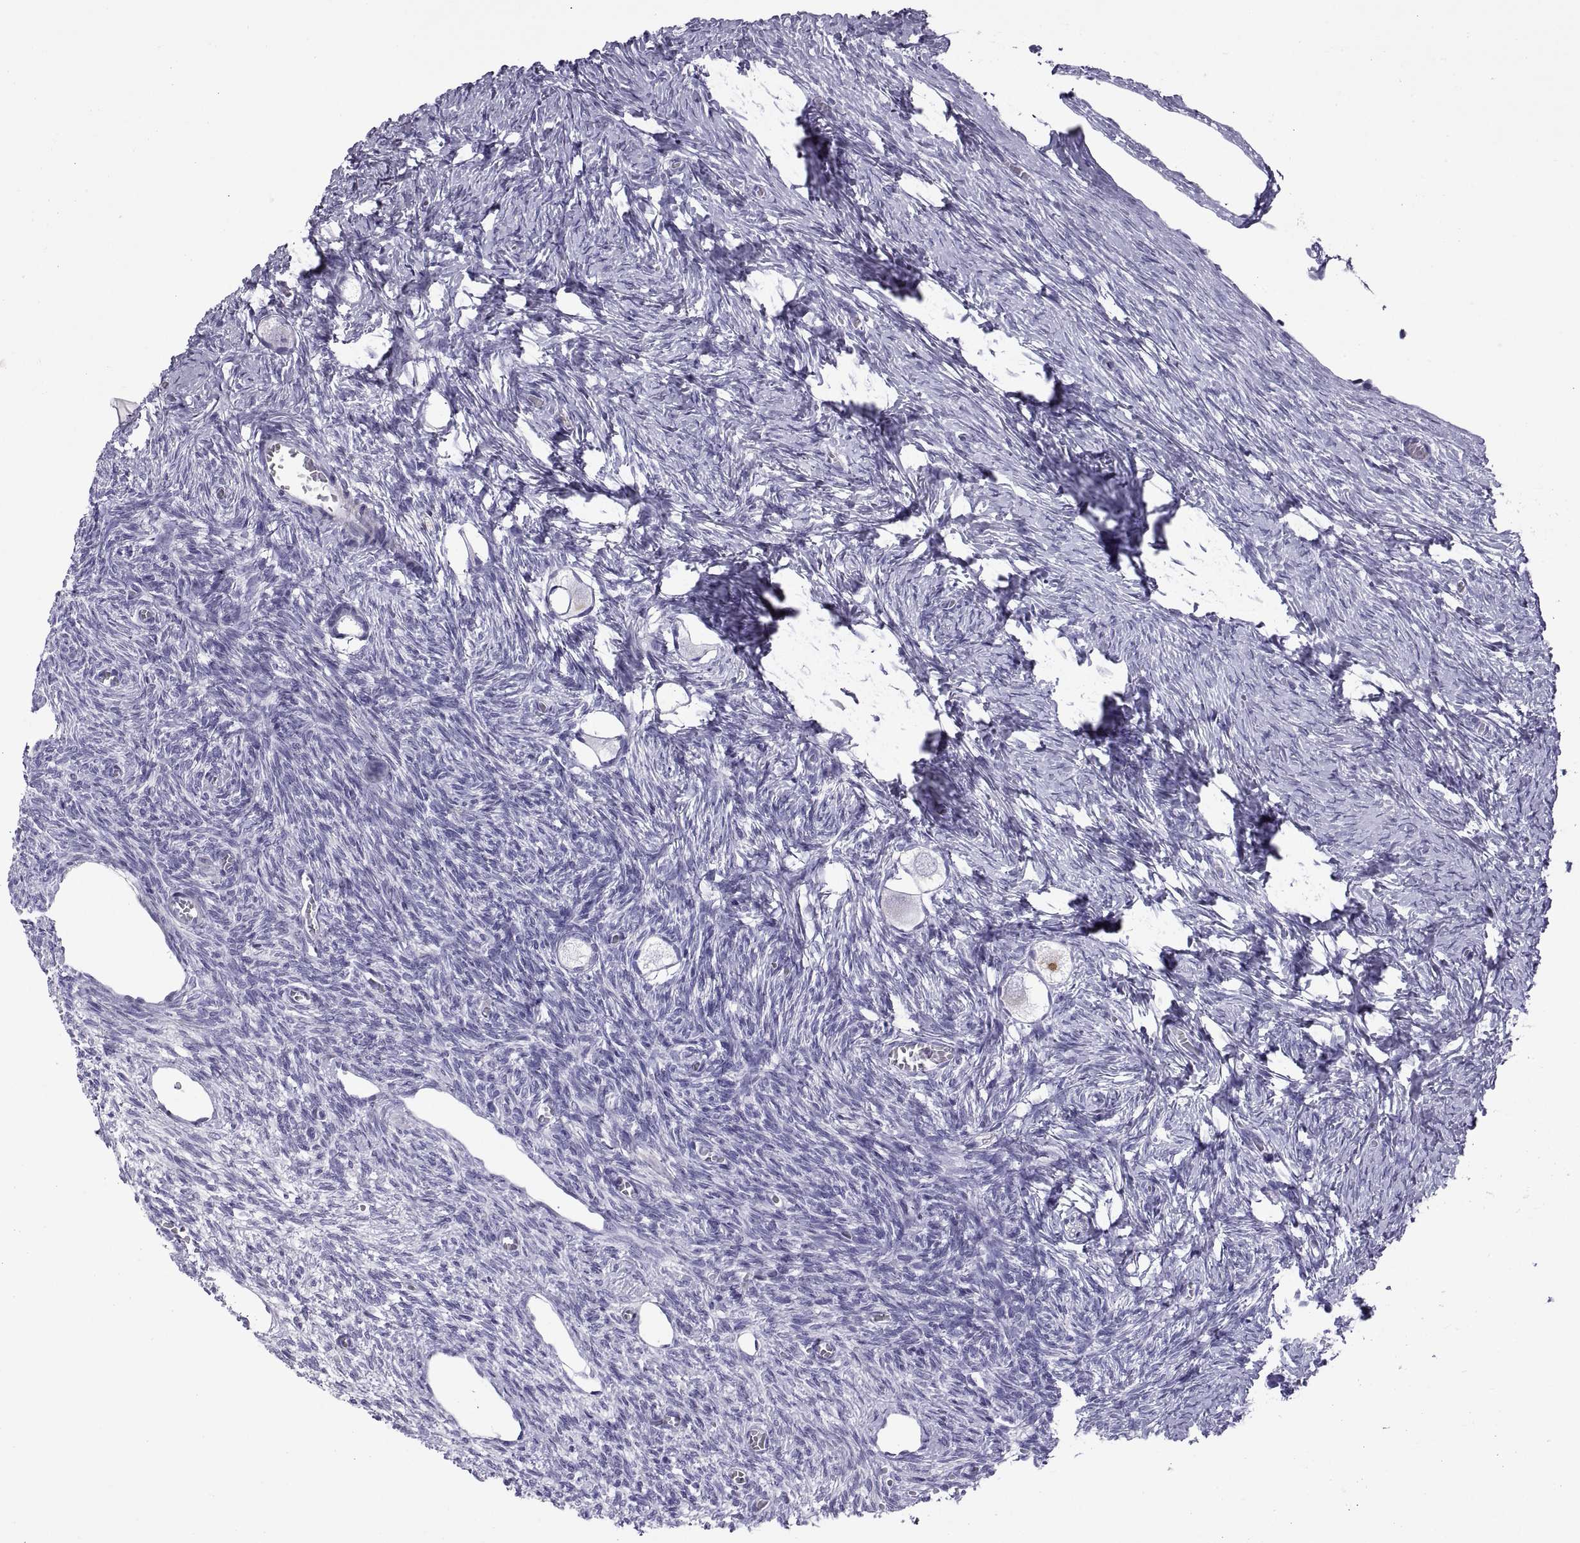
{"staining": {"intensity": "negative", "quantity": "none", "location": "none"}, "tissue": "ovary", "cell_type": "Follicle cells", "image_type": "normal", "snomed": [{"axis": "morphology", "description": "Normal tissue, NOS"}, {"axis": "topography", "description": "Ovary"}], "caption": "Immunohistochemical staining of normal ovary reveals no significant expression in follicle cells. (DAB (3,3'-diaminobenzidine) IHC visualized using brightfield microscopy, high magnification).", "gene": "RGS20", "patient": {"sex": "female", "age": 27}}